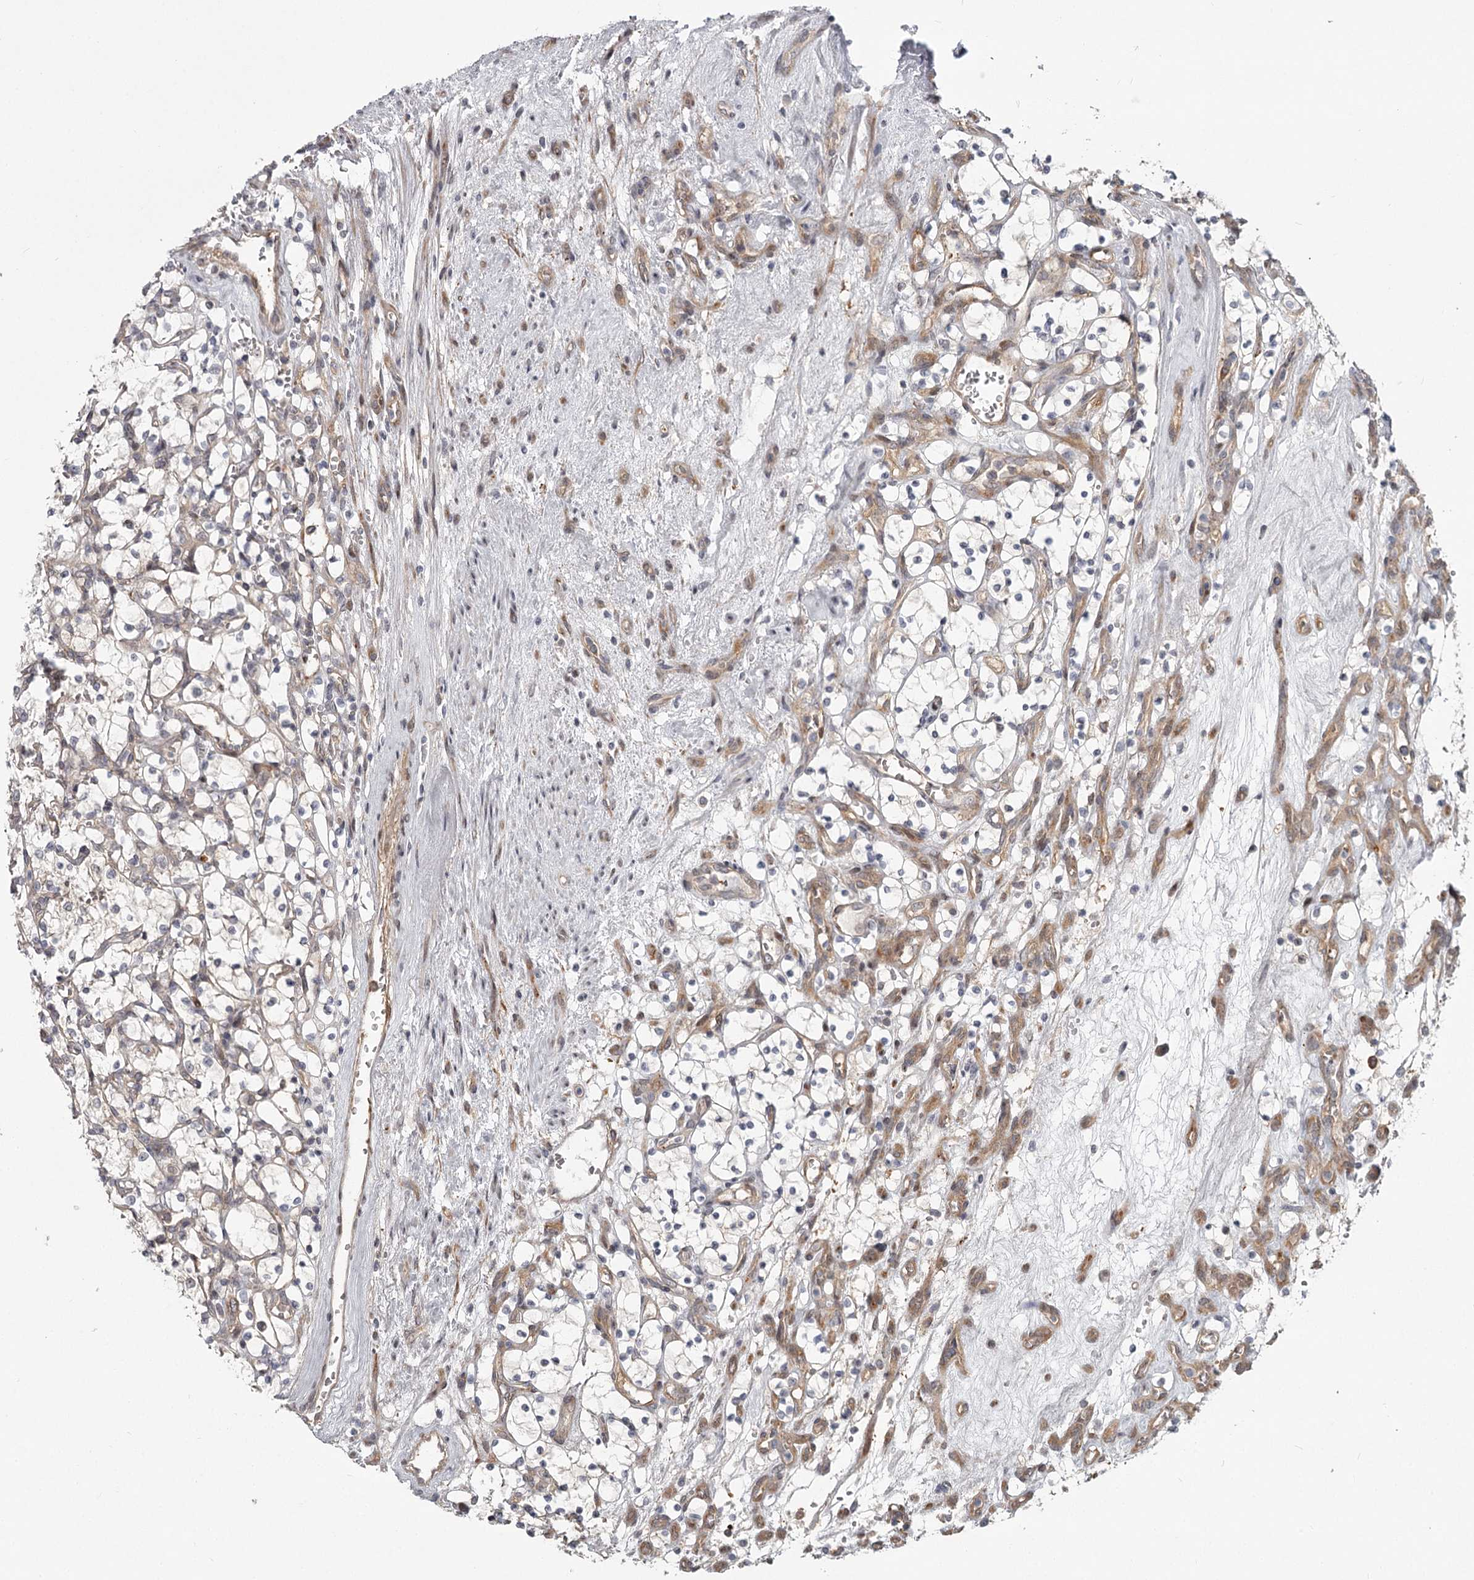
{"staining": {"intensity": "negative", "quantity": "none", "location": "none"}, "tissue": "renal cancer", "cell_type": "Tumor cells", "image_type": "cancer", "snomed": [{"axis": "morphology", "description": "Adenocarcinoma, NOS"}, {"axis": "topography", "description": "Kidney"}], "caption": "High power microscopy photomicrograph of an IHC photomicrograph of renal cancer (adenocarcinoma), revealing no significant expression in tumor cells.", "gene": "CCNG2", "patient": {"sex": "female", "age": 69}}